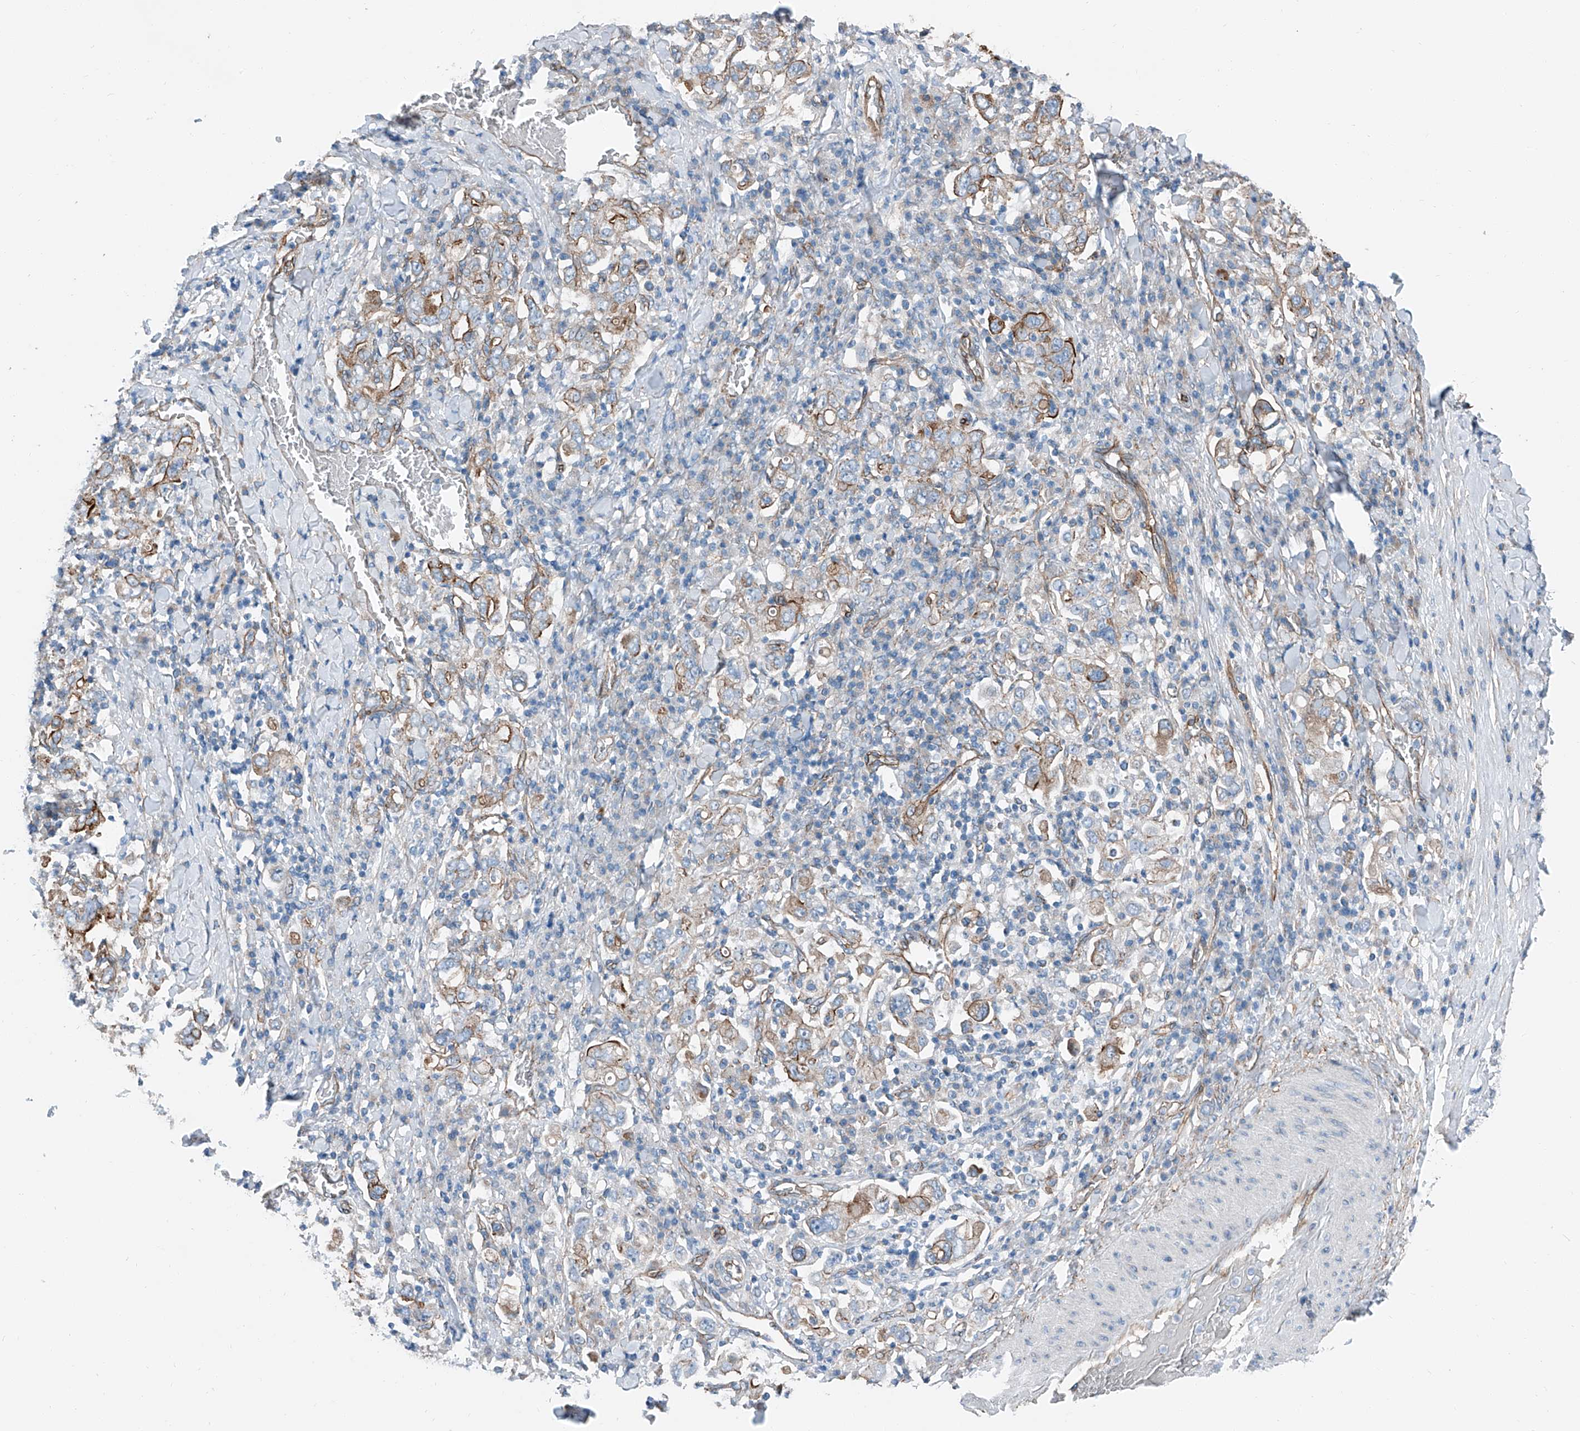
{"staining": {"intensity": "moderate", "quantity": ">75%", "location": "cytoplasmic/membranous"}, "tissue": "stomach cancer", "cell_type": "Tumor cells", "image_type": "cancer", "snomed": [{"axis": "morphology", "description": "Adenocarcinoma, NOS"}, {"axis": "topography", "description": "Stomach, upper"}], "caption": "High-magnification brightfield microscopy of stomach adenocarcinoma stained with DAB (3,3'-diaminobenzidine) (brown) and counterstained with hematoxylin (blue). tumor cells exhibit moderate cytoplasmic/membranous positivity is appreciated in approximately>75% of cells.", "gene": "THEMIS2", "patient": {"sex": "male", "age": 62}}